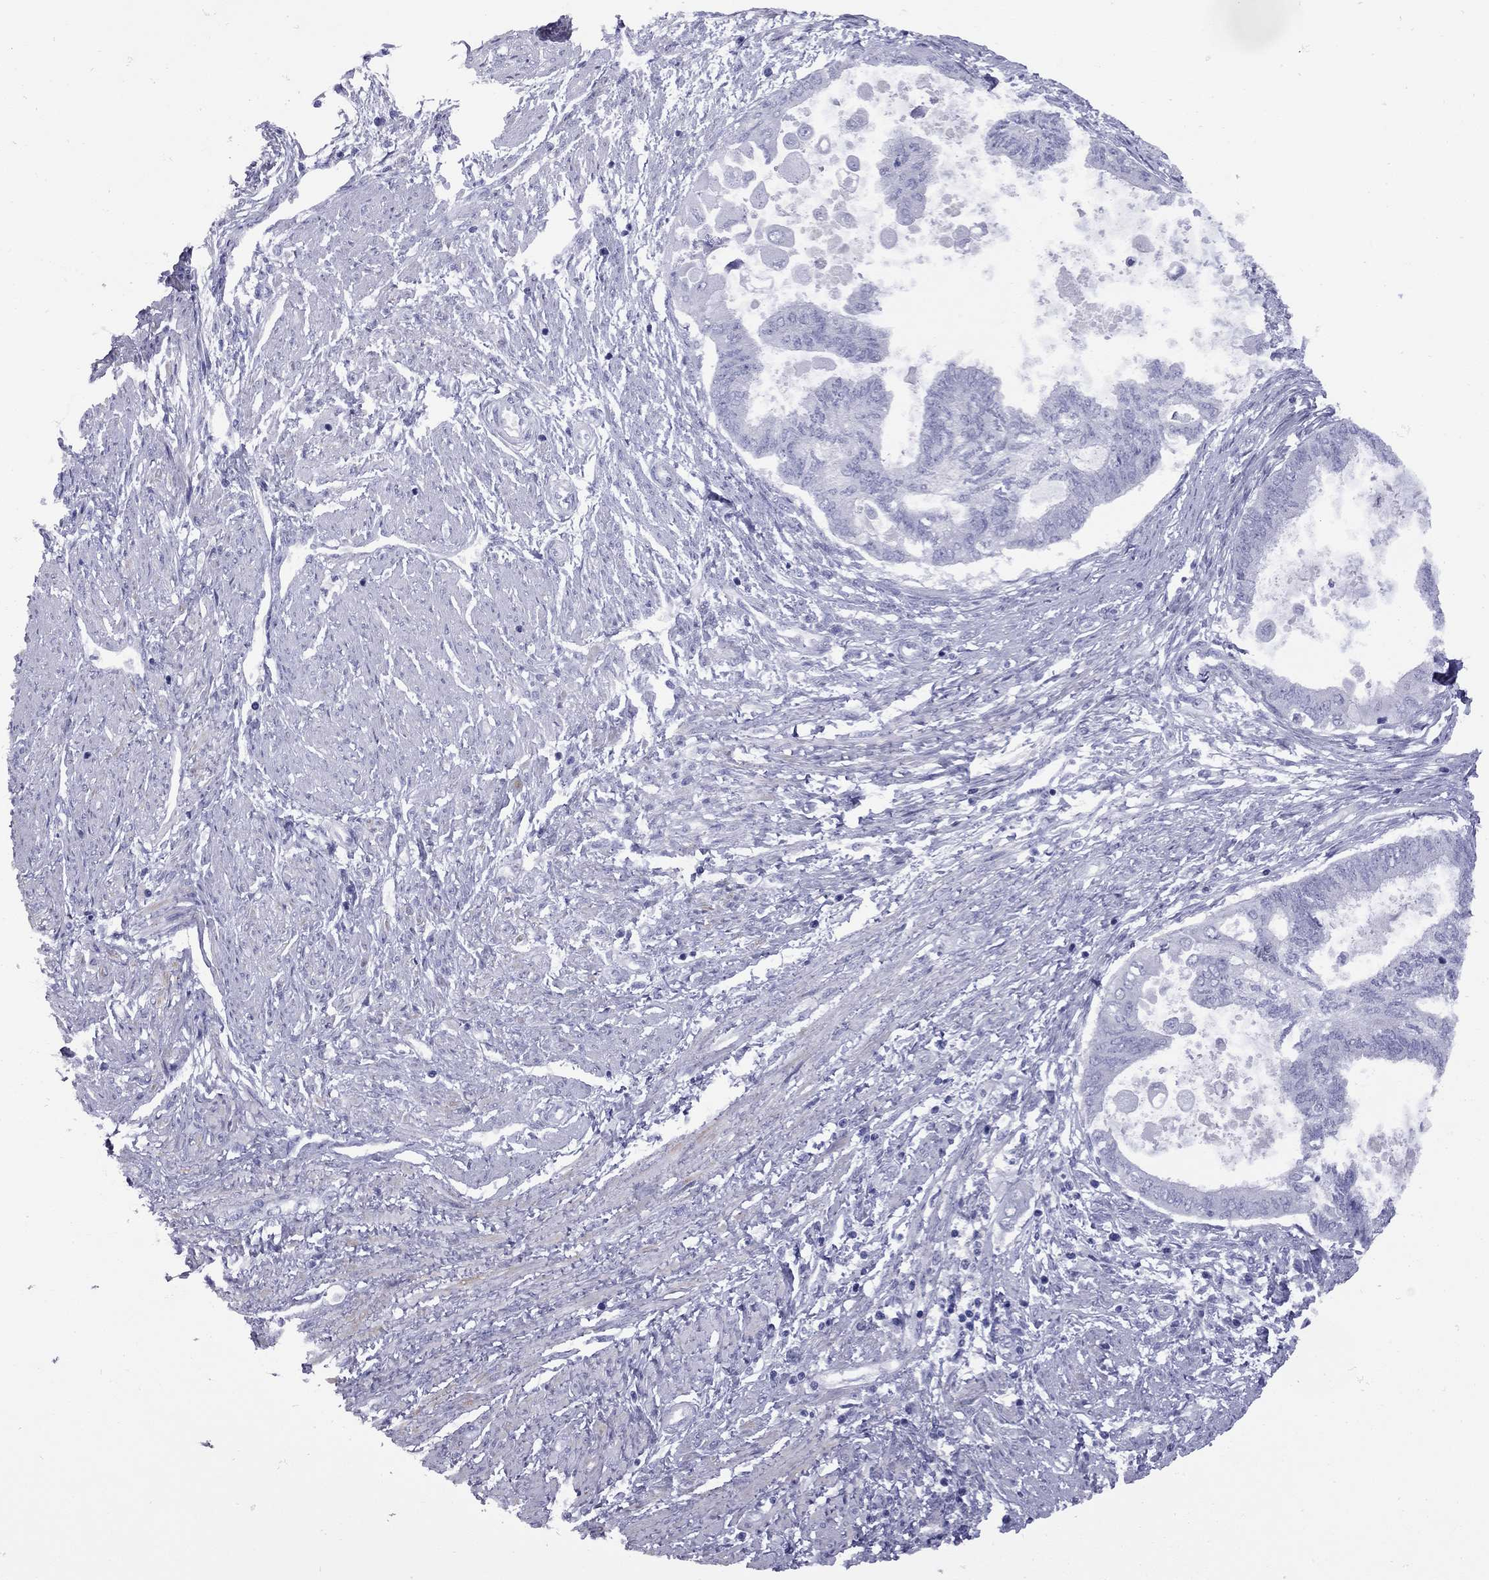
{"staining": {"intensity": "negative", "quantity": "none", "location": "none"}, "tissue": "endometrial cancer", "cell_type": "Tumor cells", "image_type": "cancer", "snomed": [{"axis": "morphology", "description": "Adenocarcinoma, NOS"}, {"axis": "topography", "description": "Endometrium"}], "caption": "This is an immunohistochemistry (IHC) micrograph of endometrial adenocarcinoma. There is no staining in tumor cells.", "gene": "EPPIN", "patient": {"sex": "female", "age": 86}}